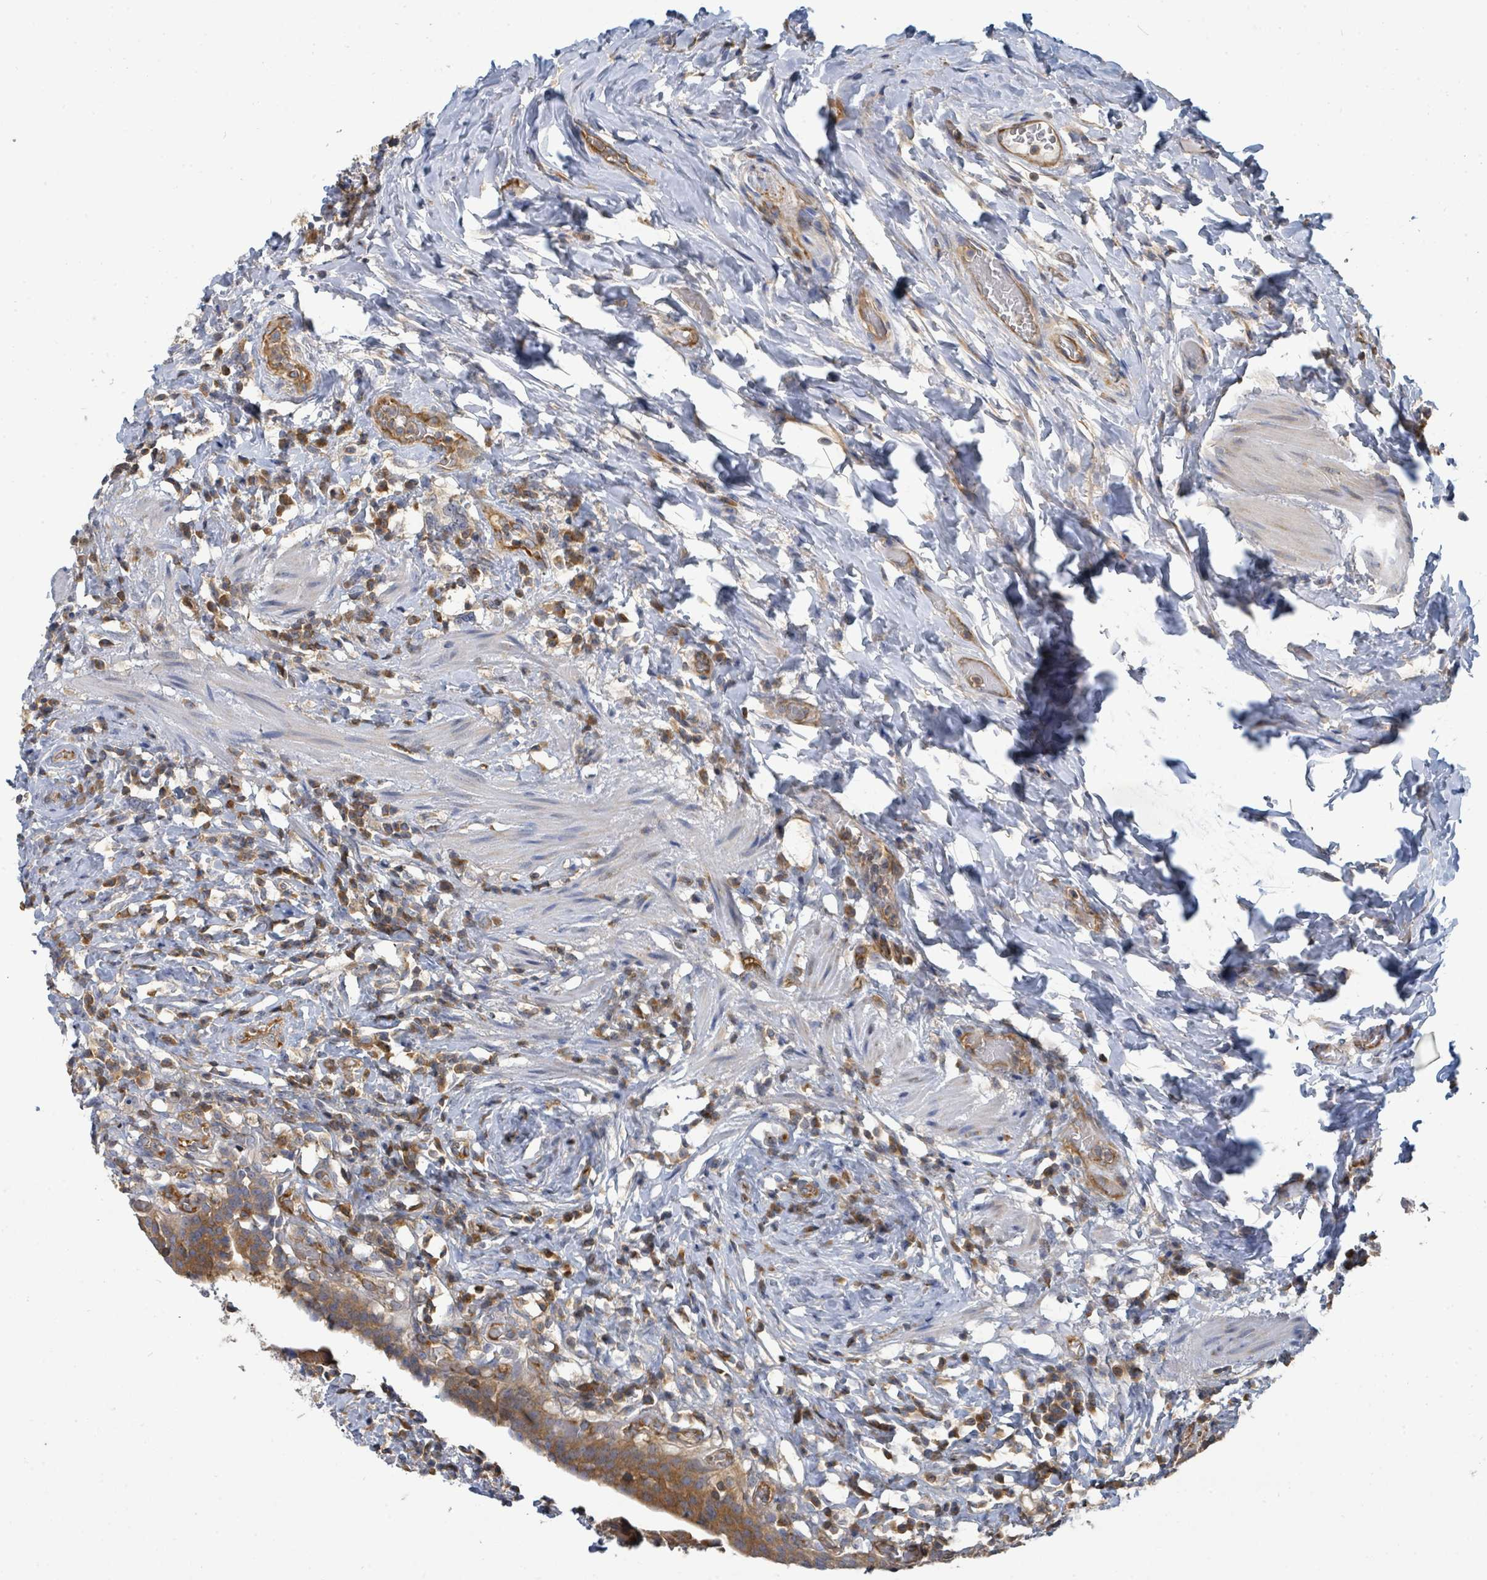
{"staining": {"intensity": "moderate", "quantity": ">75%", "location": "cytoplasmic/membranous"}, "tissue": "urinary bladder", "cell_type": "Urothelial cells", "image_type": "normal", "snomed": [{"axis": "morphology", "description": "Normal tissue, NOS"}, {"axis": "morphology", "description": "Inflammation, NOS"}, {"axis": "topography", "description": "Urinary bladder"}], "caption": "Protein staining of unremarkable urinary bladder displays moderate cytoplasmic/membranous expression in about >75% of urothelial cells. The staining was performed using DAB (3,3'-diaminobenzidine) to visualize the protein expression in brown, while the nuclei were stained in blue with hematoxylin (Magnification: 20x).", "gene": "BOLA2B", "patient": {"sex": "male", "age": 64}}